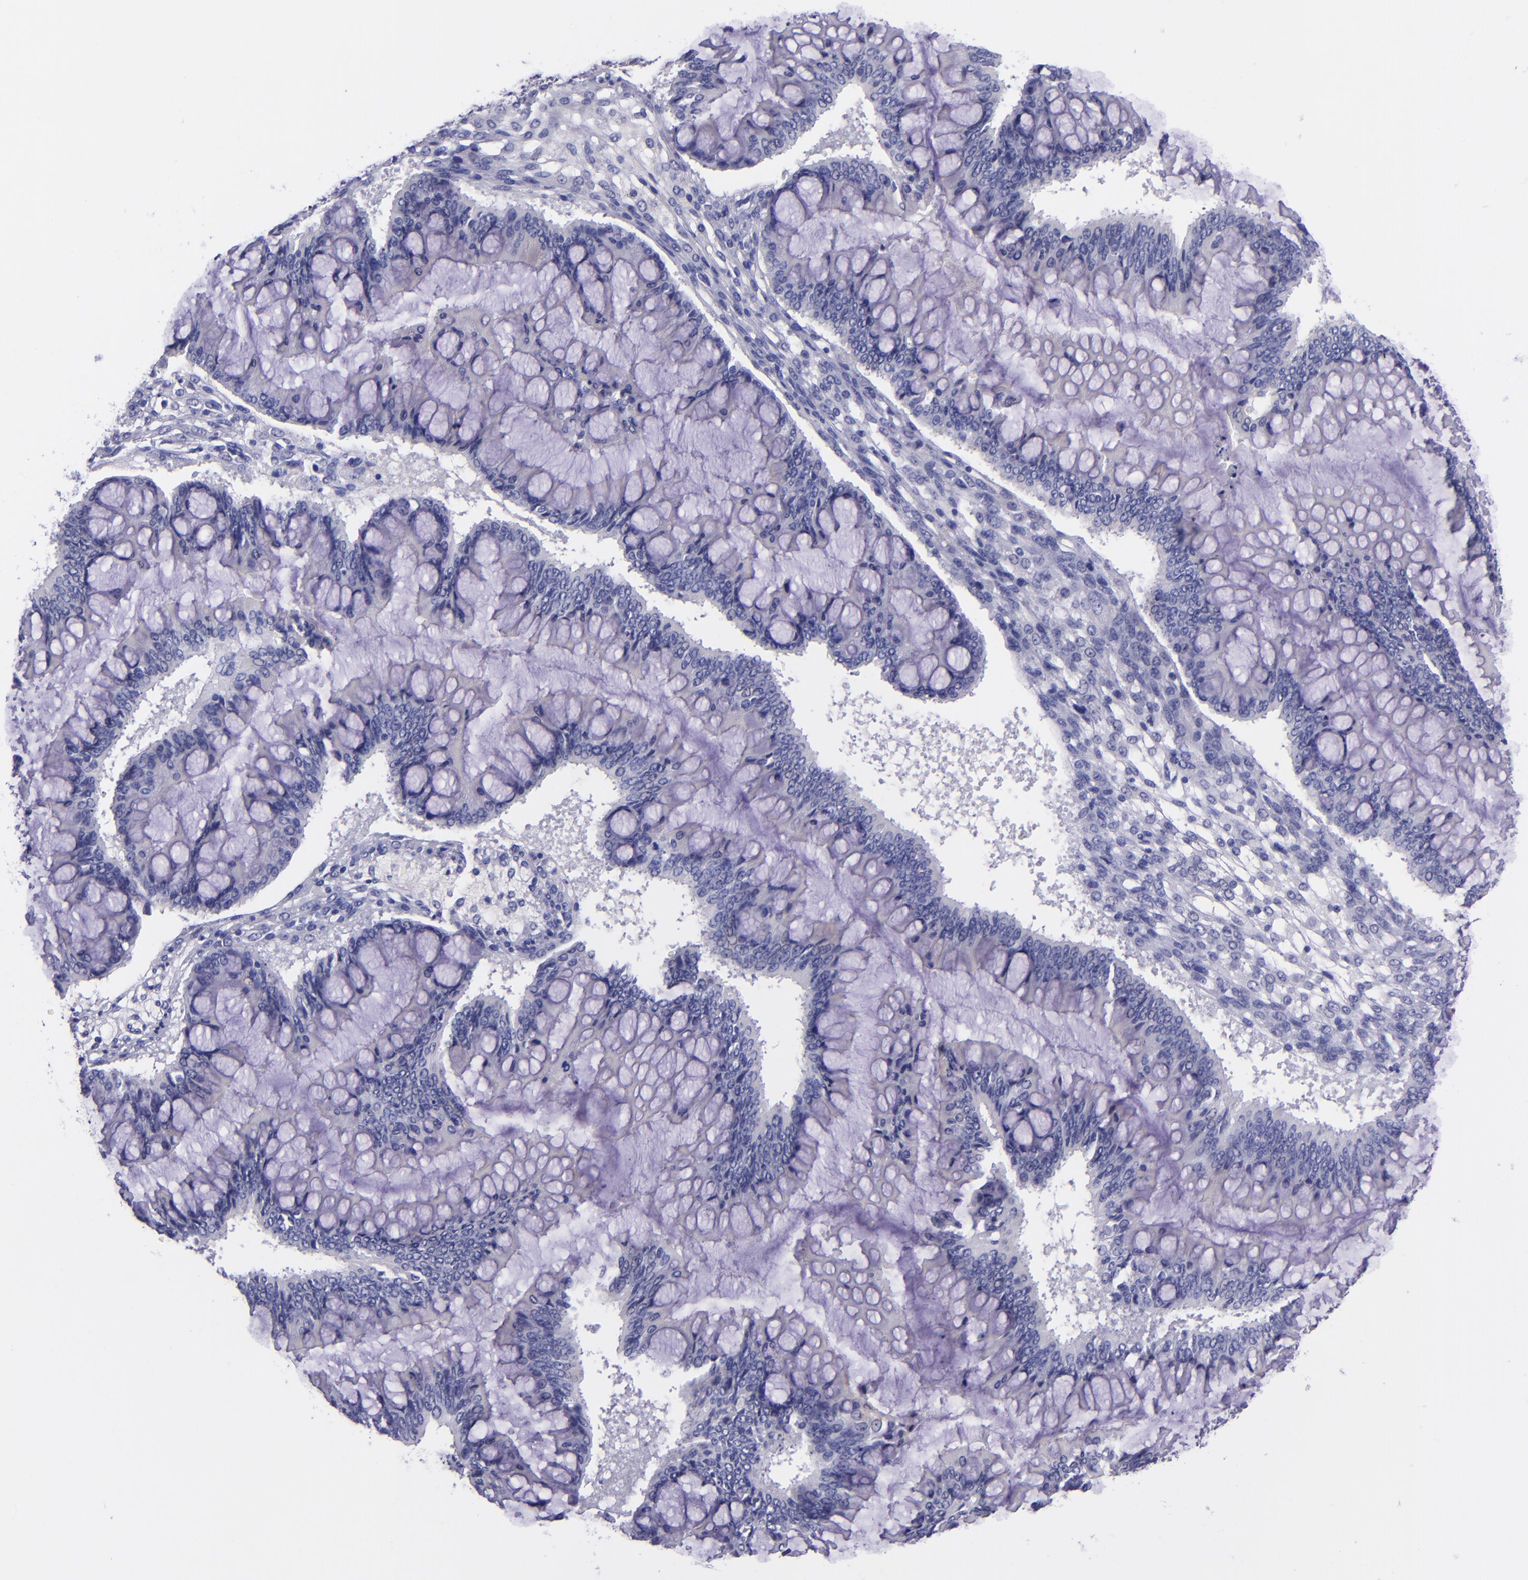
{"staining": {"intensity": "negative", "quantity": "none", "location": "none"}, "tissue": "ovarian cancer", "cell_type": "Tumor cells", "image_type": "cancer", "snomed": [{"axis": "morphology", "description": "Cystadenocarcinoma, mucinous, NOS"}, {"axis": "topography", "description": "Ovary"}], "caption": "Tumor cells show no significant positivity in ovarian mucinous cystadenocarcinoma.", "gene": "SLPI", "patient": {"sex": "female", "age": 73}}